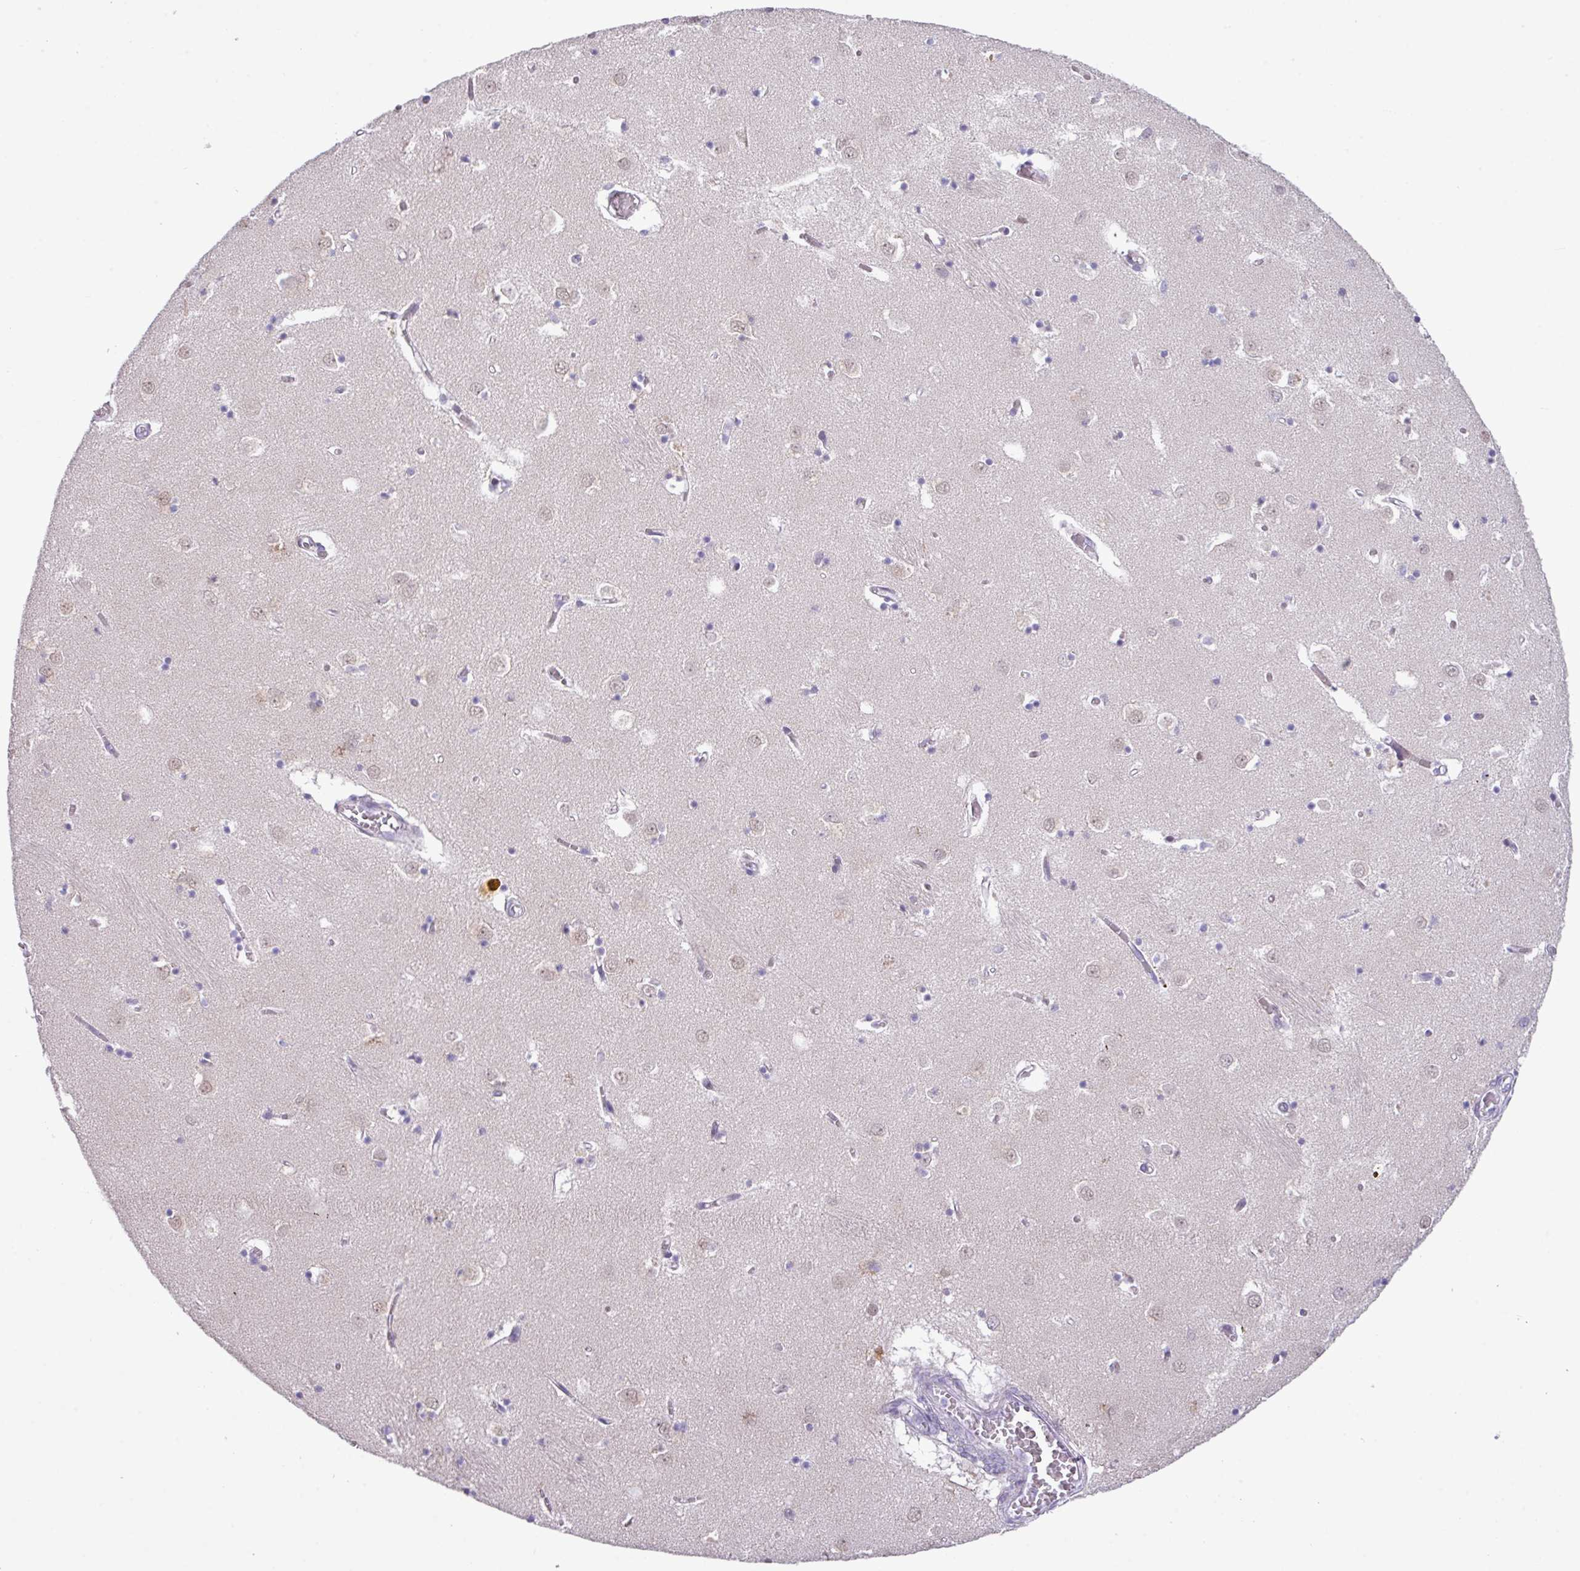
{"staining": {"intensity": "negative", "quantity": "none", "location": "none"}, "tissue": "caudate", "cell_type": "Glial cells", "image_type": "normal", "snomed": [{"axis": "morphology", "description": "Normal tissue, NOS"}, {"axis": "topography", "description": "Lateral ventricle wall"}], "caption": "A micrograph of caudate stained for a protein reveals no brown staining in glial cells. (Stains: DAB immunohistochemistry with hematoxylin counter stain, Microscopy: brightfield microscopy at high magnification).", "gene": "ANKRD13B", "patient": {"sex": "male", "age": 70}}